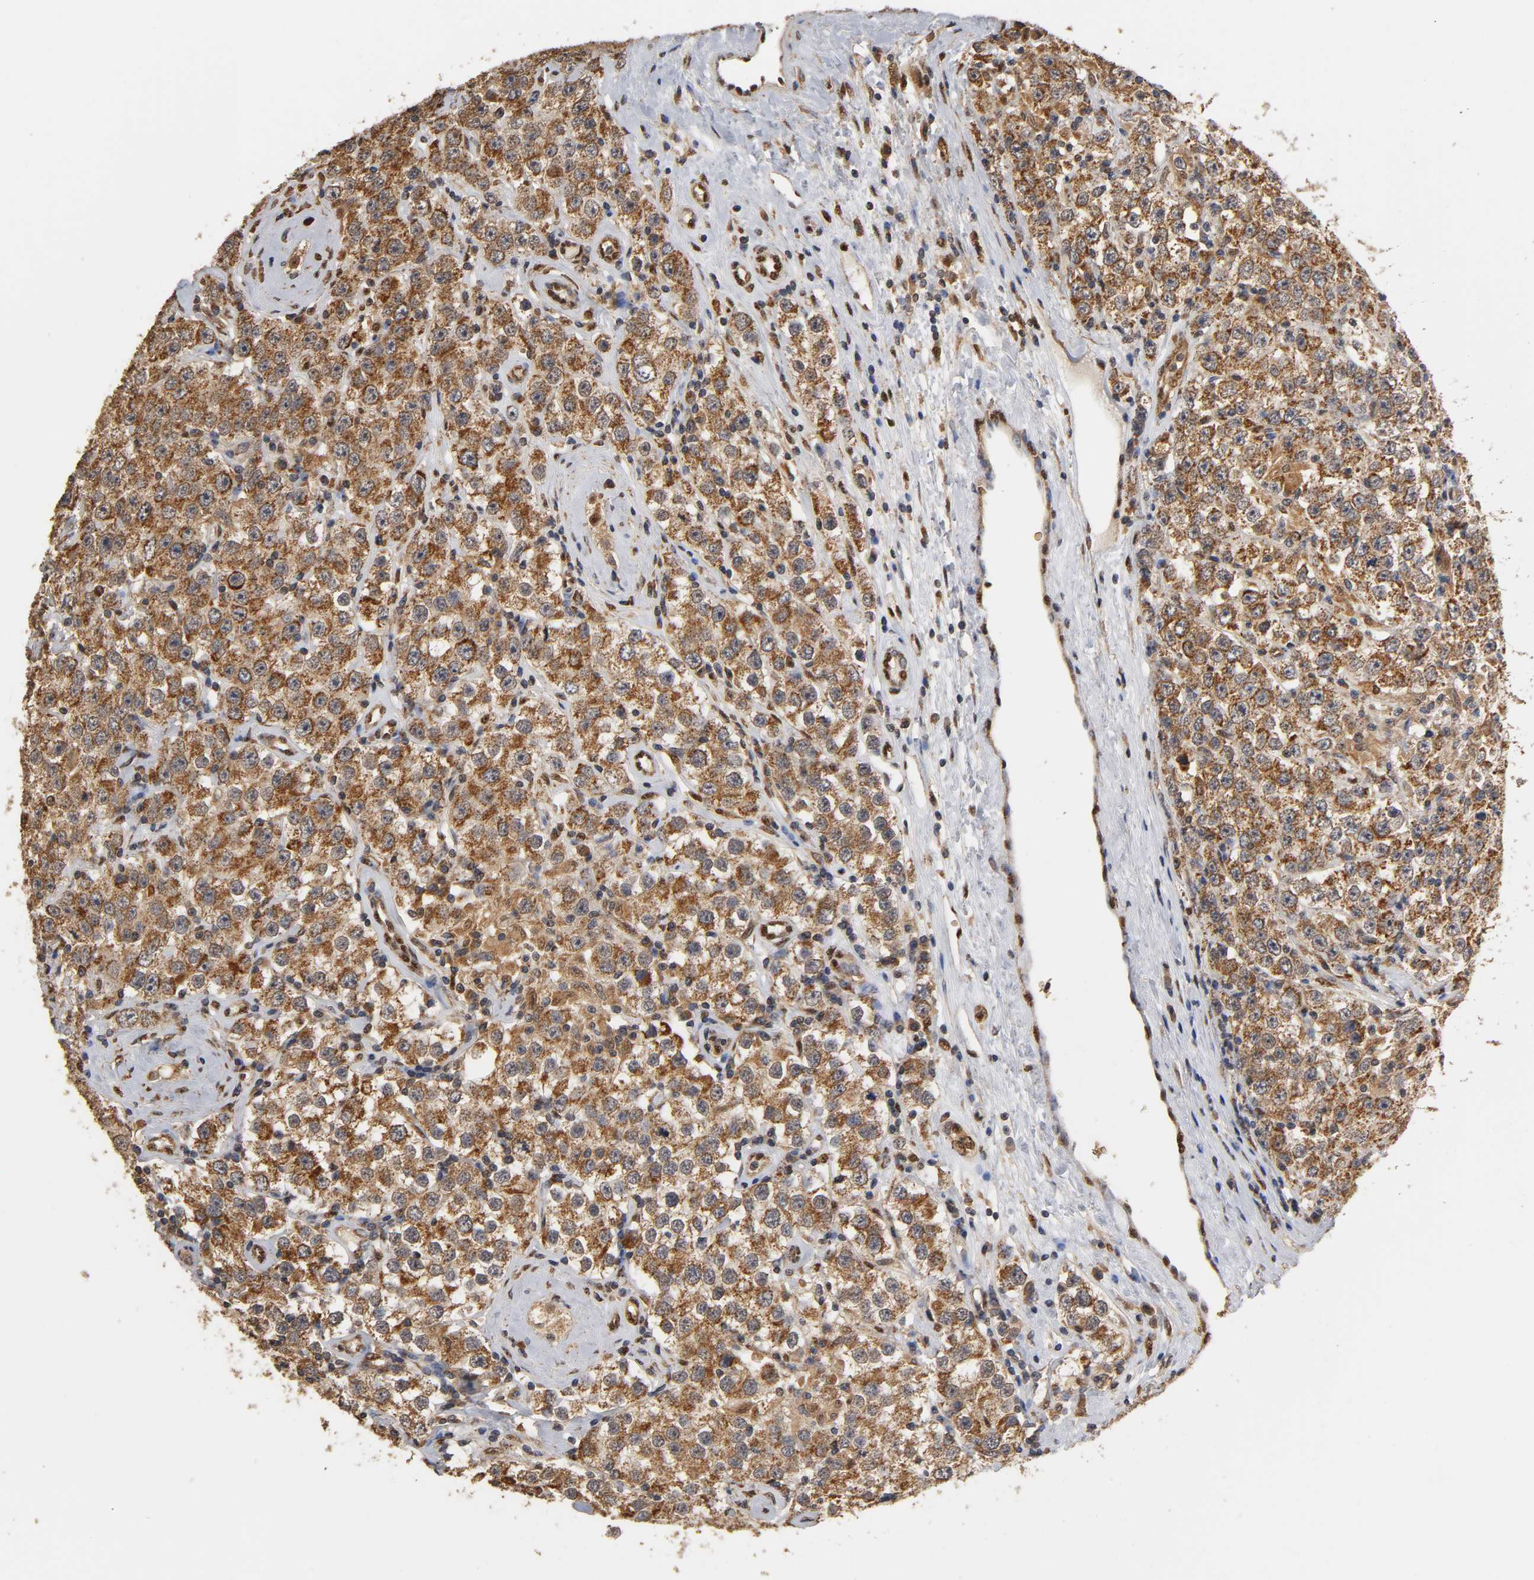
{"staining": {"intensity": "strong", "quantity": ">75%", "location": "cytoplasmic/membranous"}, "tissue": "testis cancer", "cell_type": "Tumor cells", "image_type": "cancer", "snomed": [{"axis": "morphology", "description": "Seminoma, NOS"}, {"axis": "topography", "description": "Testis"}], "caption": "DAB (3,3'-diaminobenzidine) immunohistochemical staining of testis cancer reveals strong cytoplasmic/membranous protein expression in approximately >75% of tumor cells.", "gene": "PKN1", "patient": {"sex": "male", "age": 52}}